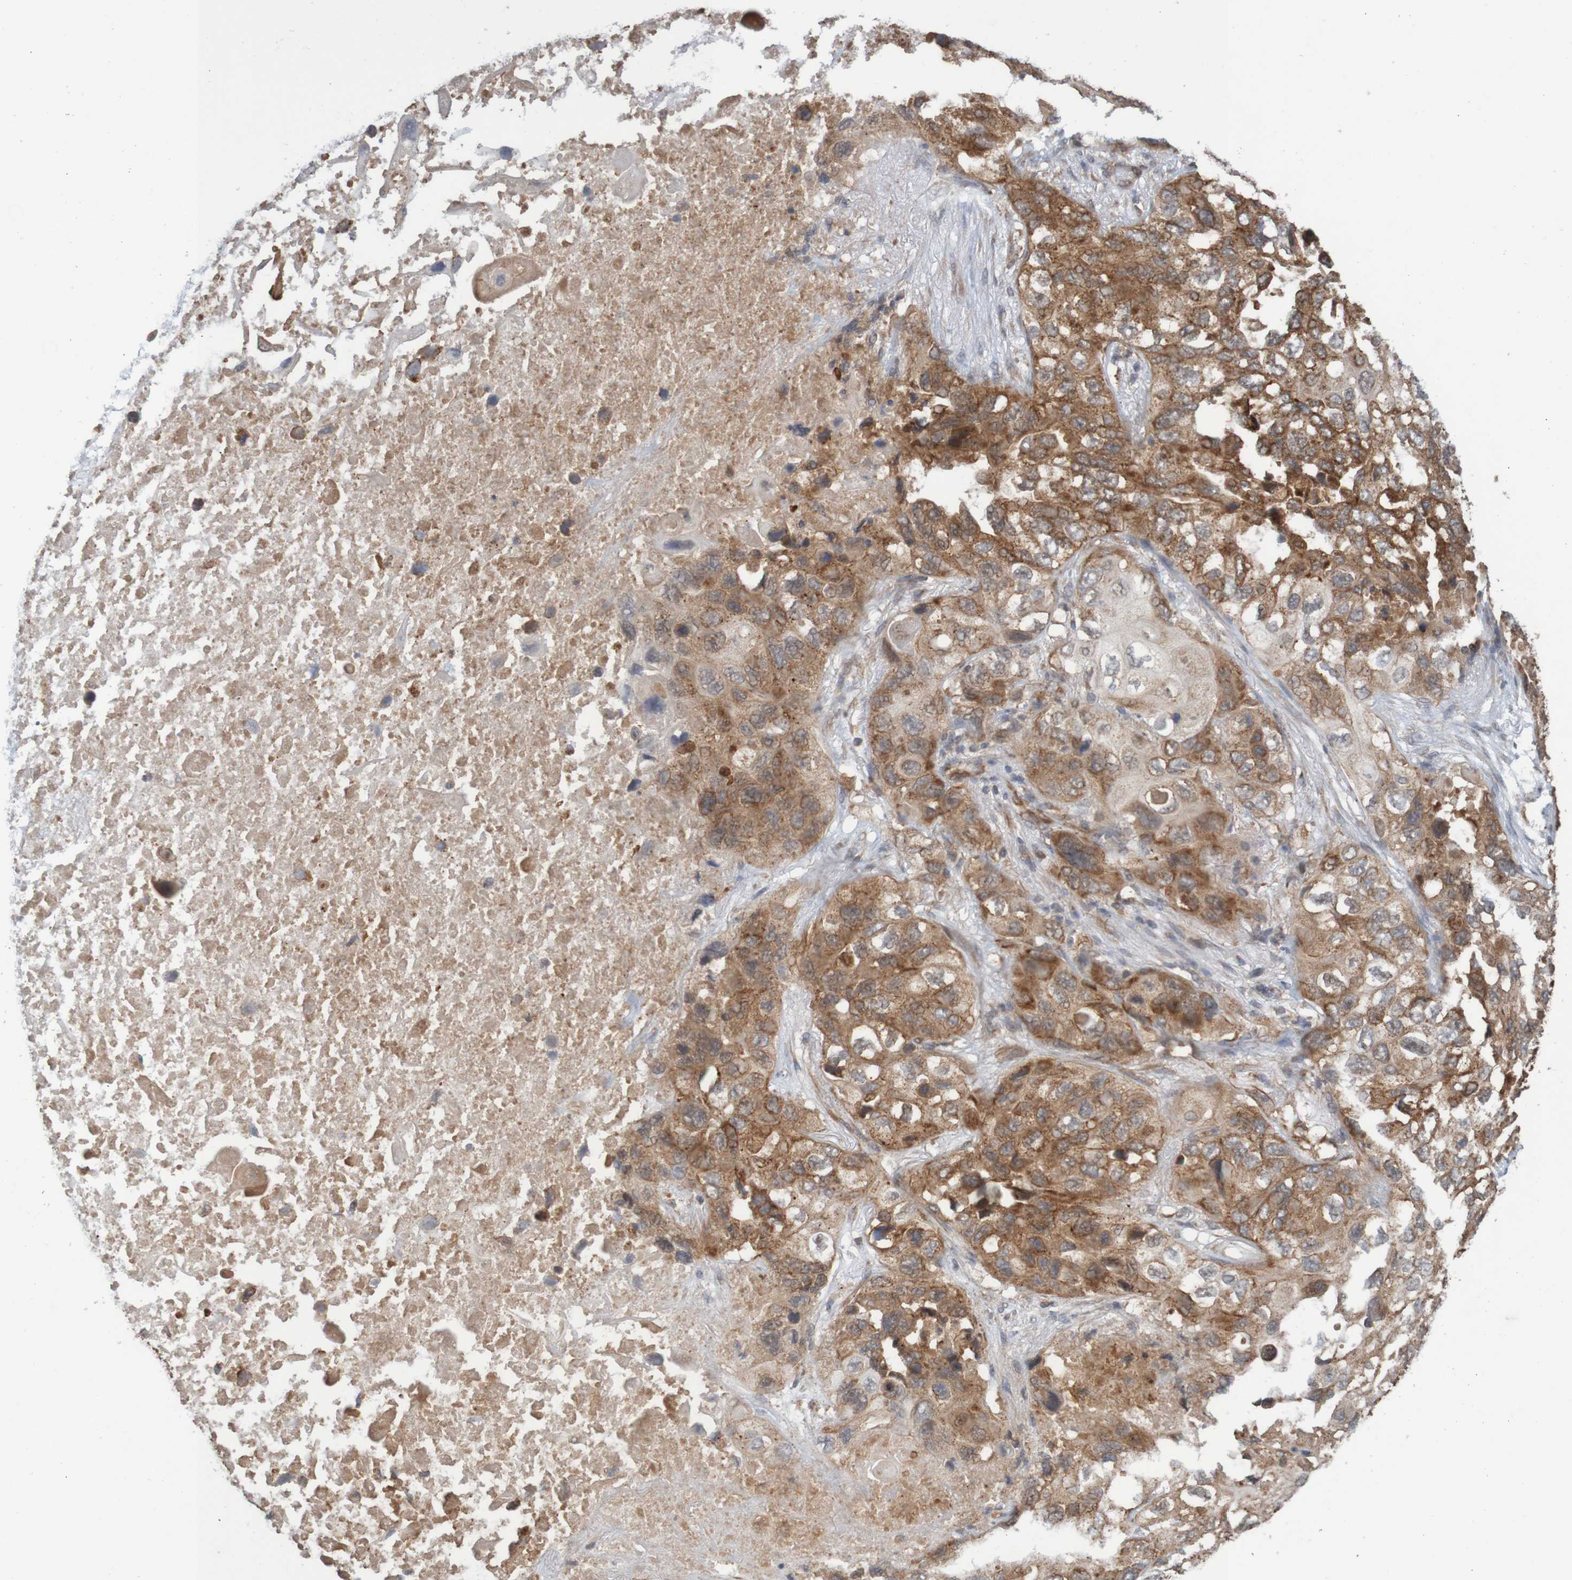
{"staining": {"intensity": "moderate", "quantity": ">75%", "location": "cytoplasmic/membranous"}, "tissue": "lung cancer", "cell_type": "Tumor cells", "image_type": "cancer", "snomed": [{"axis": "morphology", "description": "Squamous cell carcinoma, NOS"}, {"axis": "topography", "description": "Lung"}], "caption": "Moderate cytoplasmic/membranous expression for a protein is appreciated in about >75% of tumor cells of squamous cell carcinoma (lung) using immunohistochemistry.", "gene": "MRPL52", "patient": {"sex": "female", "age": 73}}